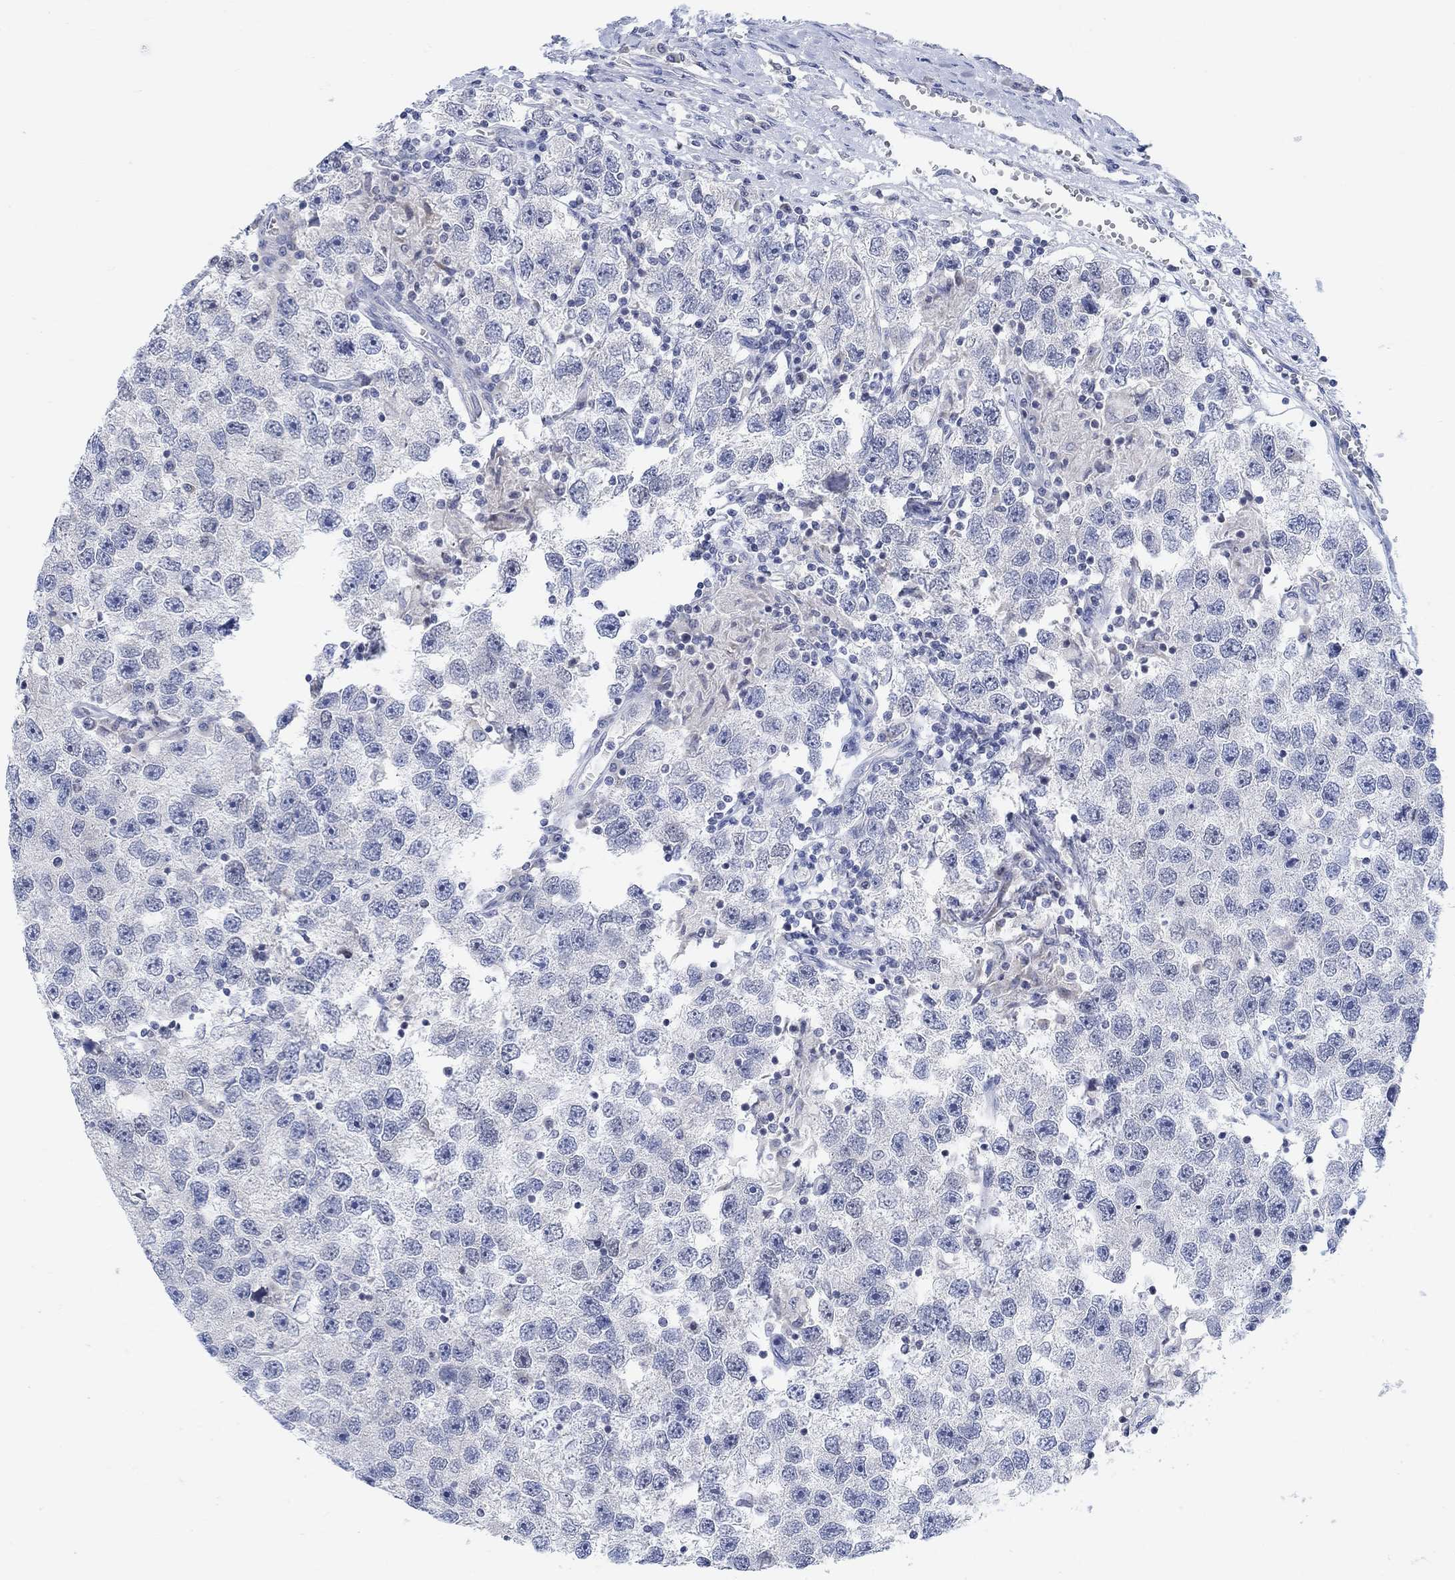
{"staining": {"intensity": "weak", "quantity": "25%-75%", "location": "nuclear"}, "tissue": "testis cancer", "cell_type": "Tumor cells", "image_type": "cancer", "snomed": [{"axis": "morphology", "description": "Seminoma, NOS"}, {"axis": "topography", "description": "Testis"}], "caption": "DAB (3,3'-diaminobenzidine) immunohistochemical staining of testis cancer shows weak nuclear protein expression in about 25%-75% of tumor cells. The staining is performed using DAB (3,3'-diaminobenzidine) brown chromogen to label protein expression. The nuclei are counter-stained blue using hematoxylin.", "gene": "ATP6V1E2", "patient": {"sex": "male", "age": 26}}